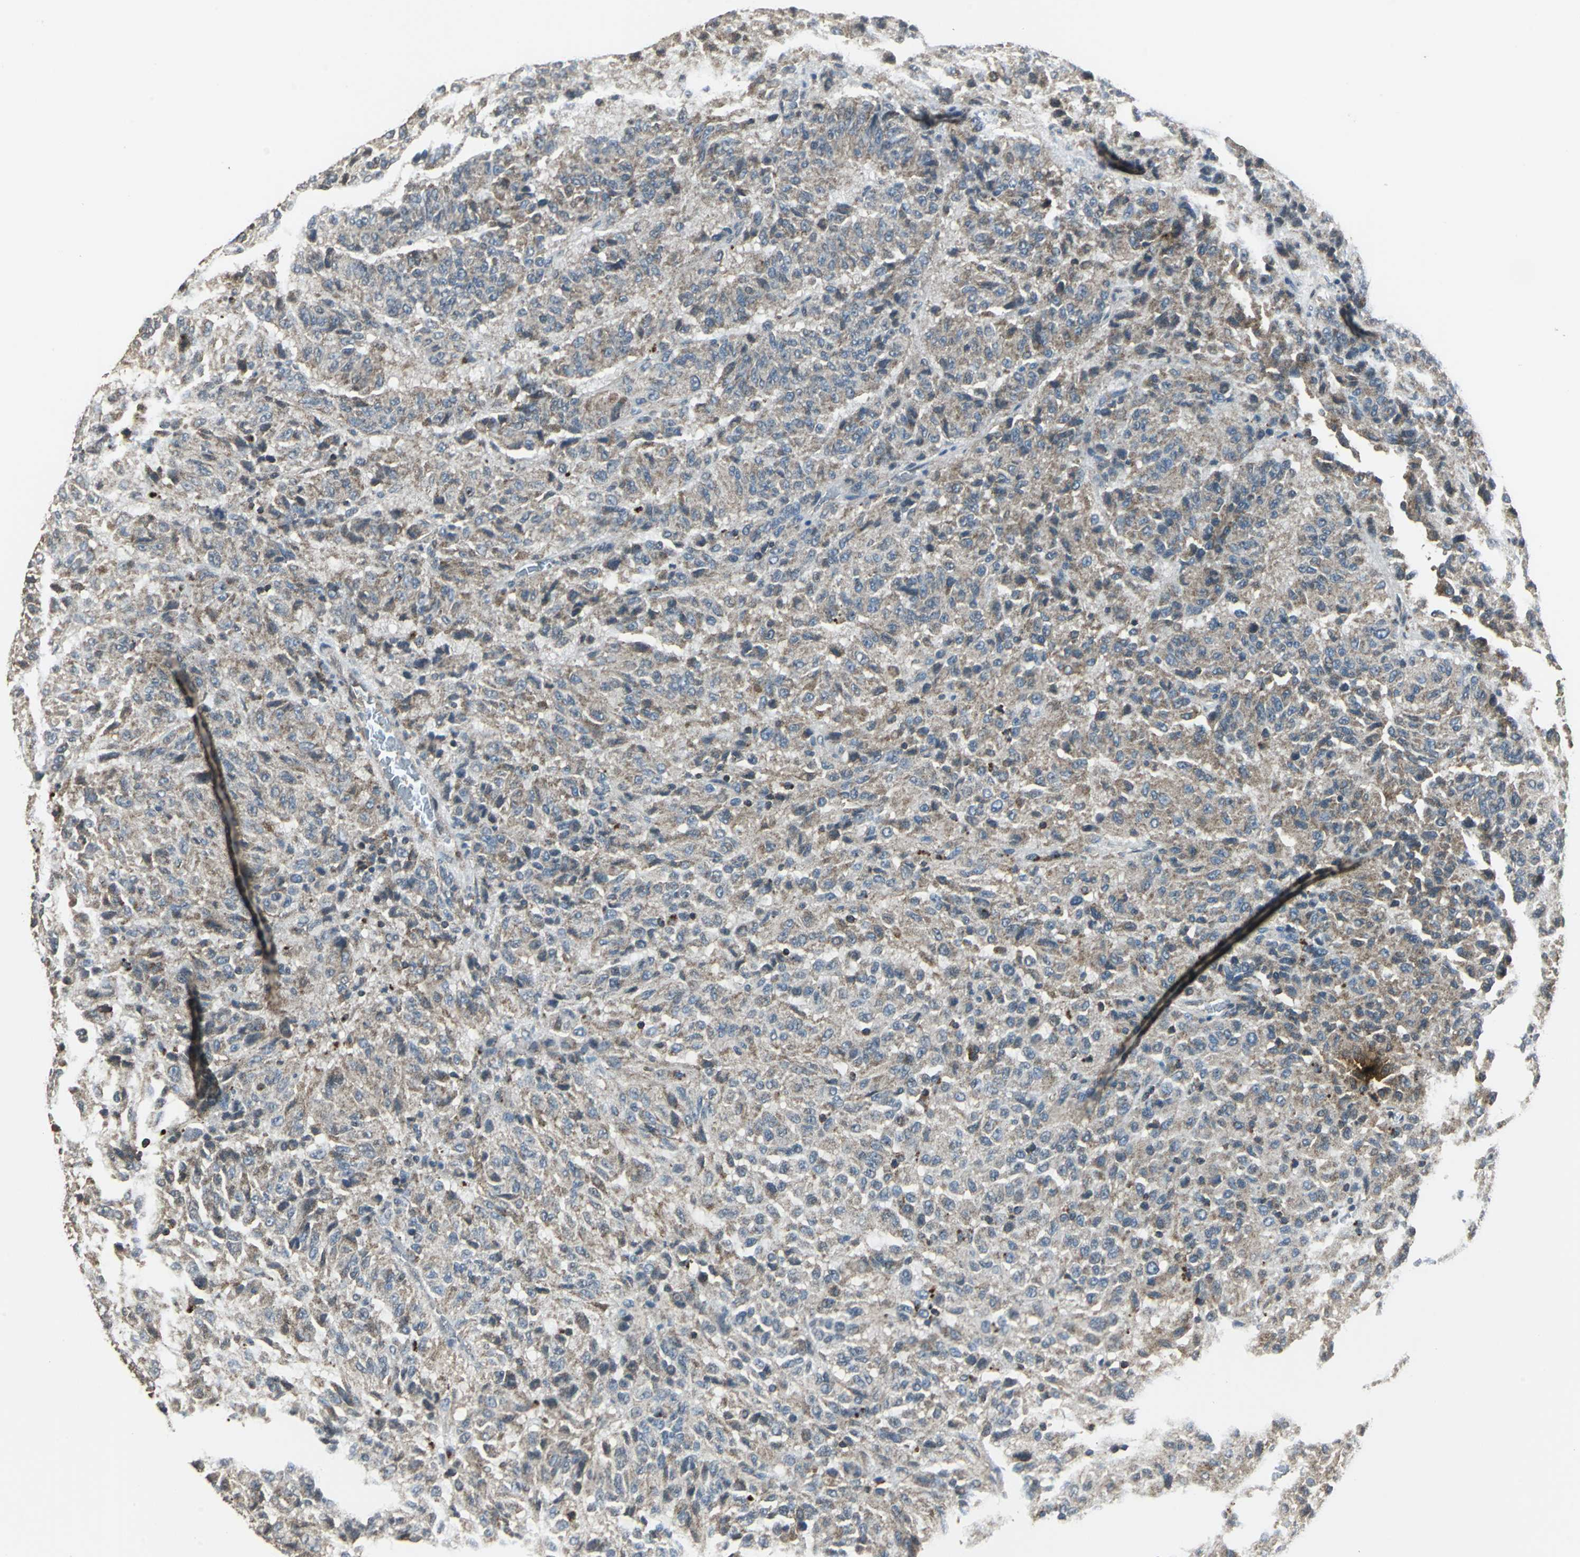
{"staining": {"intensity": "weak", "quantity": "25%-75%", "location": "cytoplasmic/membranous"}, "tissue": "melanoma", "cell_type": "Tumor cells", "image_type": "cancer", "snomed": [{"axis": "morphology", "description": "Malignant melanoma, Metastatic site"}, {"axis": "topography", "description": "Lung"}], "caption": "Melanoma tissue exhibits weak cytoplasmic/membranous expression in approximately 25%-75% of tumor cells, visualized by immunohistochemistry.", "gene": "DNAJB4", "patient": {"sex": "male", "age": 64}}